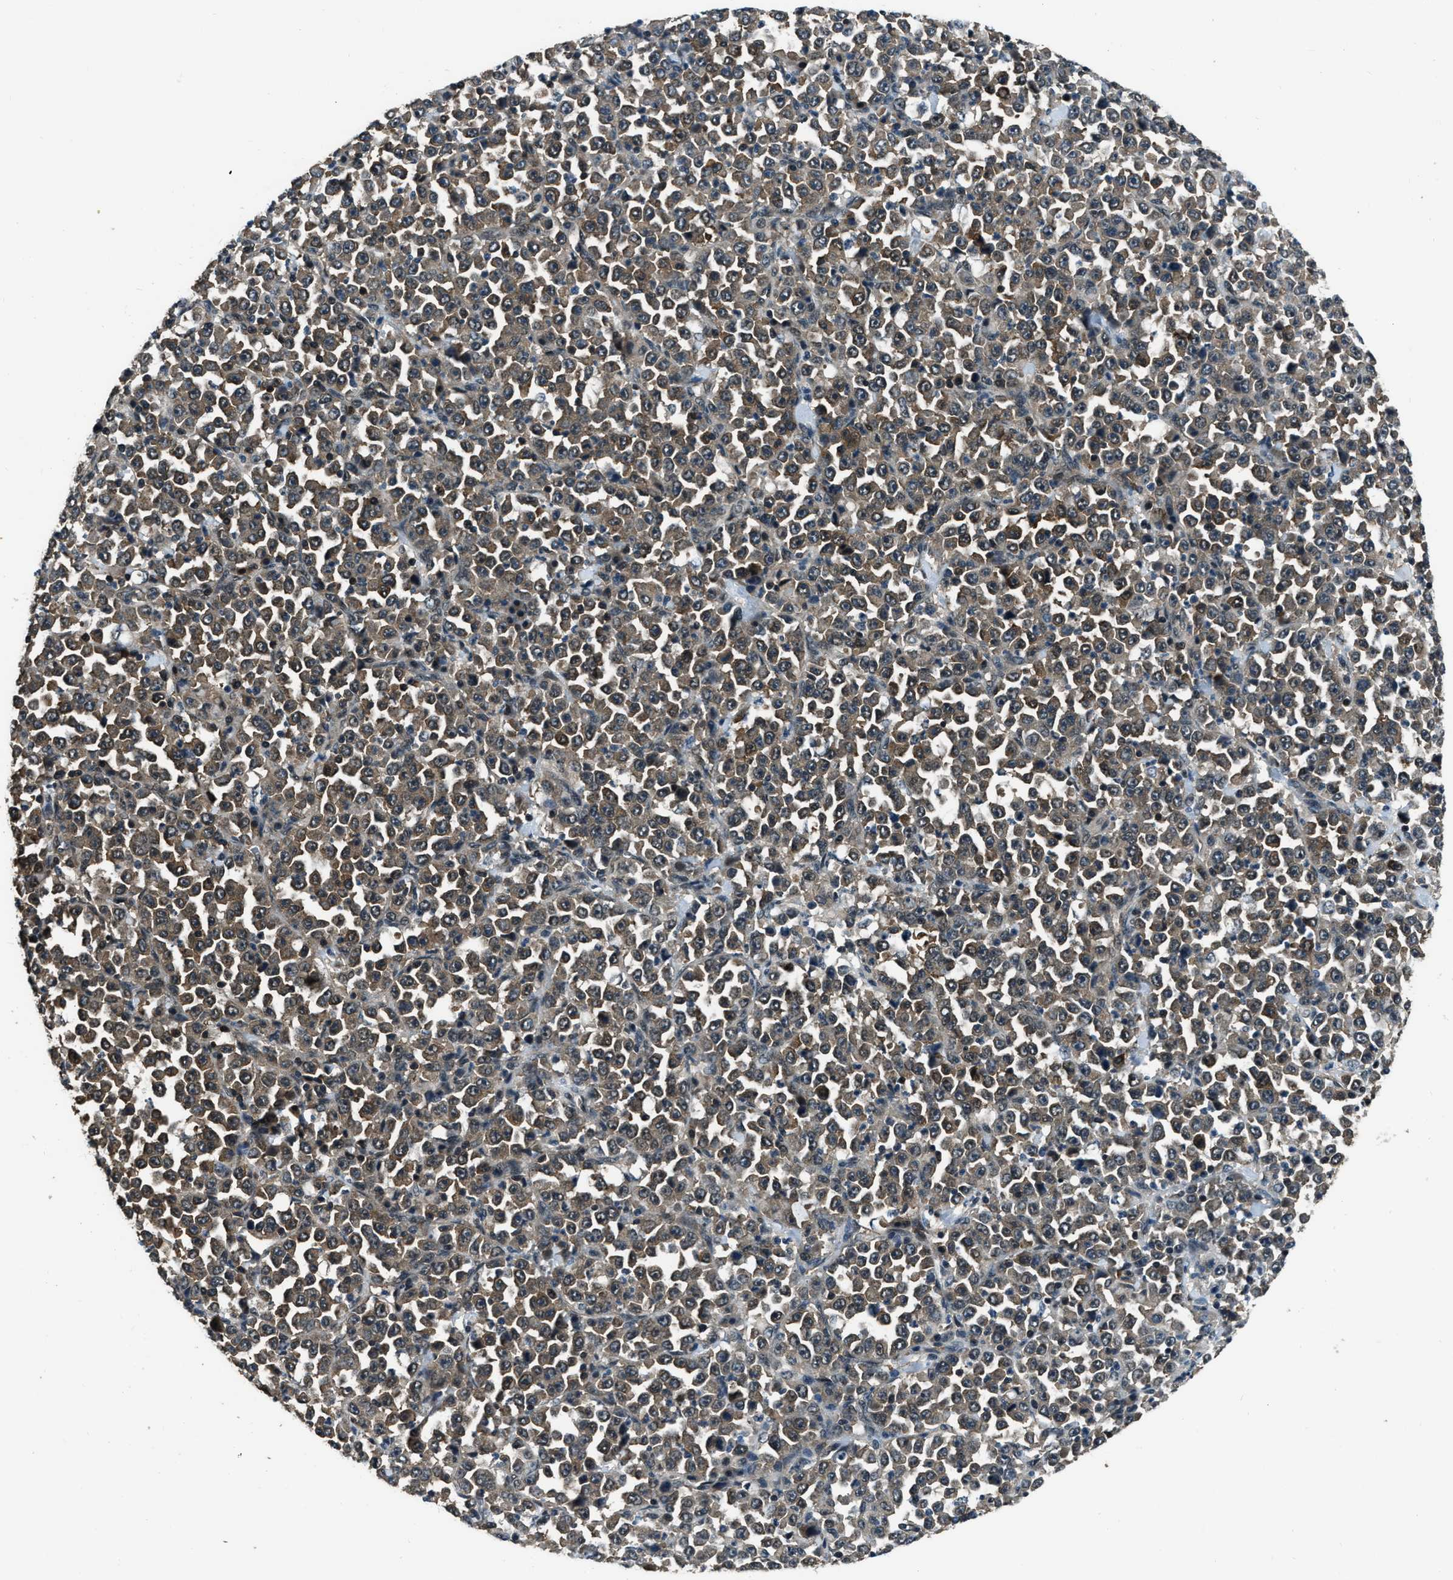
{"staining": {"intensity": "moderate", "quantity": ">75%", "location": "cytoplasmic/membranous"}, "tissue": "stomach cancer", "cell_type": "Tumor cells", "image_type": "cancer", "snomed": [{"axis": "morphology", "description": "Normal tissue, NOS"}, {"axis": "morphology", "description": "Adenocarcinoma, NOS"}, {"axis": "topography", "description": "Stomach, upper"}, {"axis": "topography", "description": "Stomach"}], "caption": "Brown immunohistochemical staining in human adenocarcinoma (stomach) shows moderate cytoplasmic/membranous expression in about >75% of tumor cells.", "gene": "NUDCD3", "patient": {"sex": "male", "age": 59}}